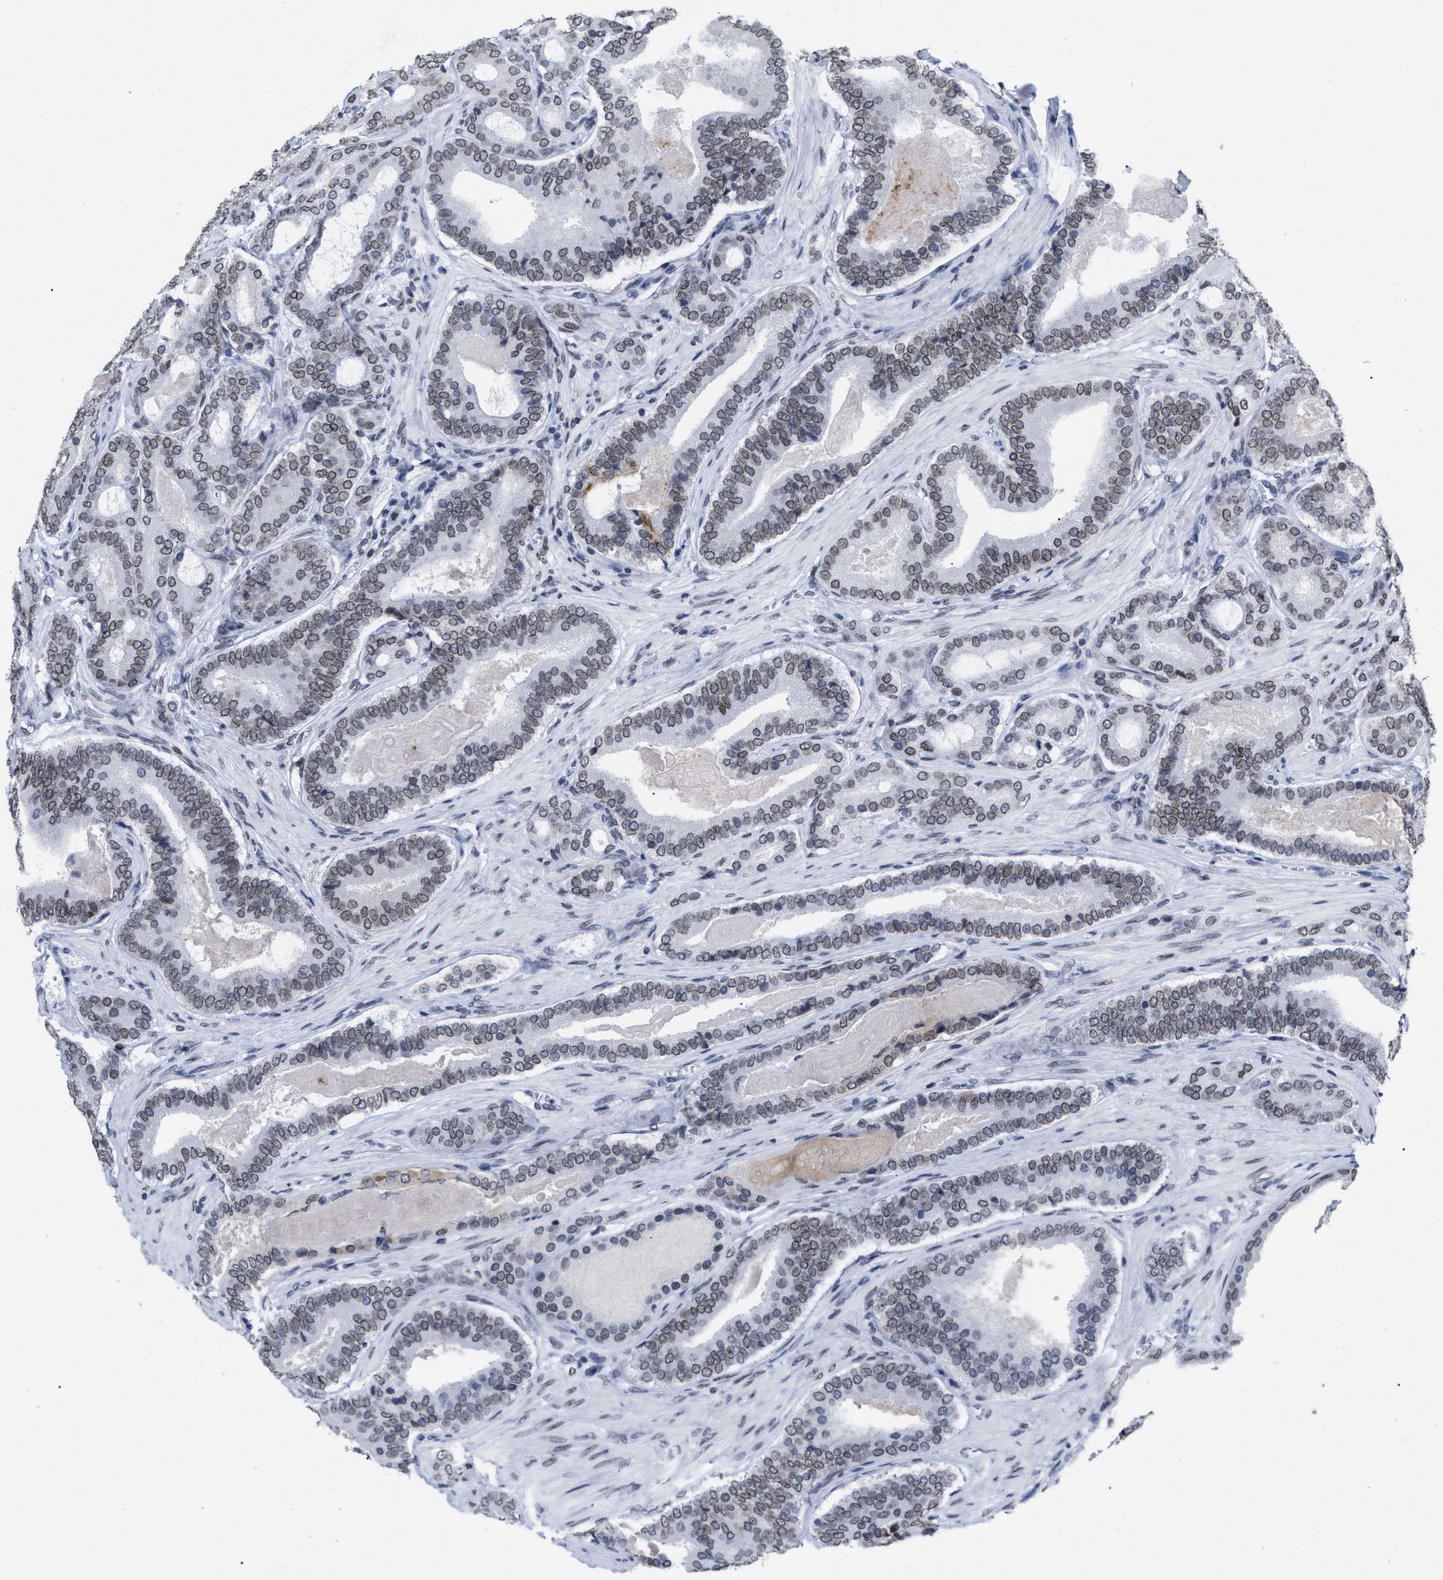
{"staining": {"intensity": "weak", "quantity": "<25%", "location": "cytoplasmic/membranous,nuclear"}, "tissue": "prostate cancer", "cell_type": "Tumor cells", "image_type": "cancer", "snomed": [{"axis": "morphology", "description": "Adenocarcinoma, High grade"}, {"axis": "topography", "description": "Prostate"}], "caption": "Immunohistochemistry image of neoplastic tissue: human prostate cancer (high-grade adenocarcinoma) stained with DAB (3,3'-diaminobenzidine) reveals no significant protein staining in tumor cells. The staining was performed using DAB (3,3'-diaminobenzidine) to visualize the protein expression in brown, while the nuclei were stained in blue with hematoxylin (Magnification: 20x).", "gene": "TPR", "patient": {"sex": "male", "age": 60}}